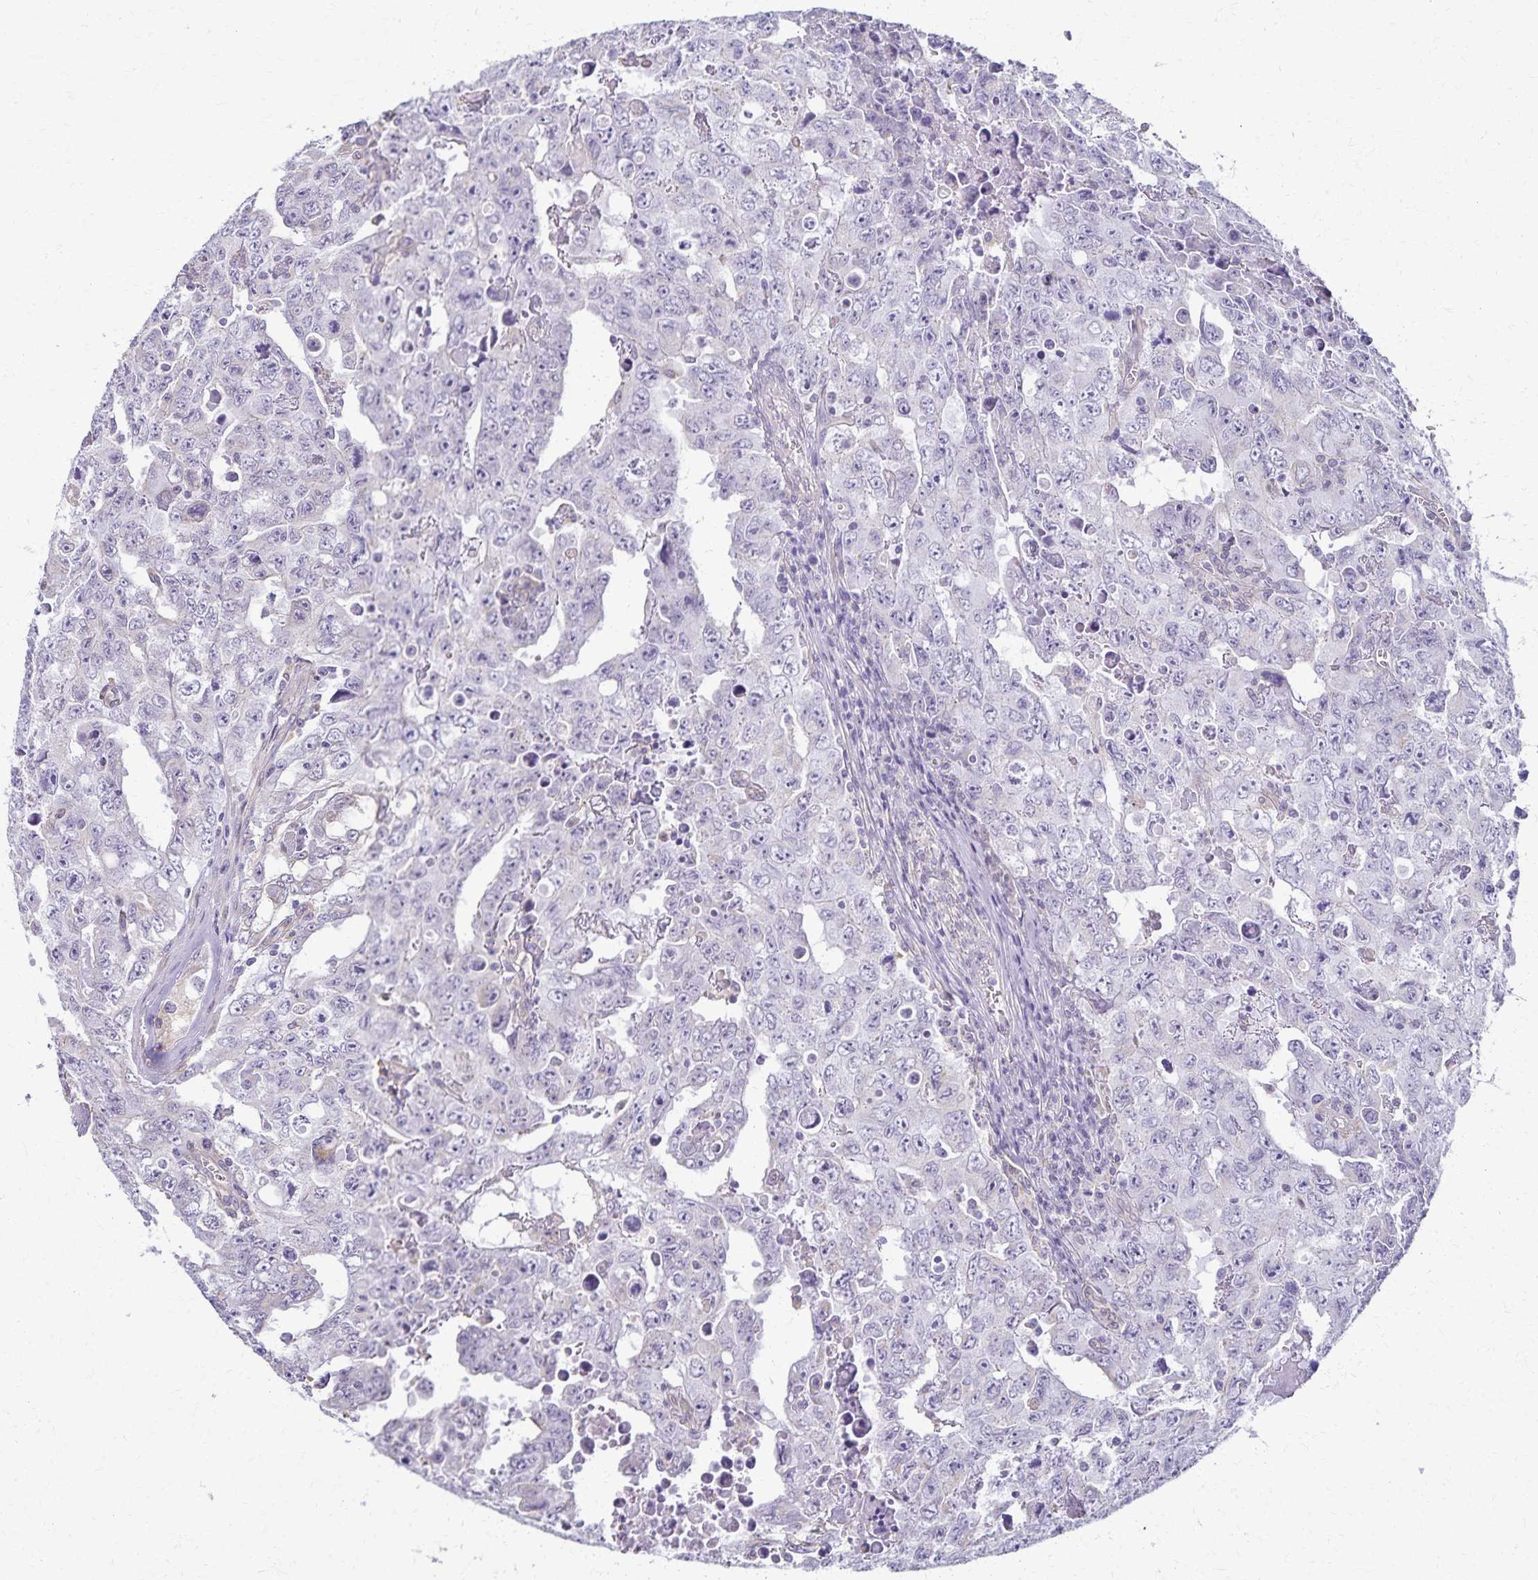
{"staining": {"intensity": "negative", "quantity": "none", "location": "none"}, "tissue": "testis cancer", "cell_type": "Tumor cells", "image_type": "cancer", "snomed": [{"axis": "morphology", "description": "Carcinoma, Embryonal, NOS"}, {"axis": "topography", "description": "Testis"}], "caption": "Immunohistochemistry image of neoplastic tissue: human testis cancer (embryonal carcinoma) stained with DAB displays no significant protein positivity in tumor cells.", "gene": "KISS1", "patient": {"sex": "male", "age": 24}}